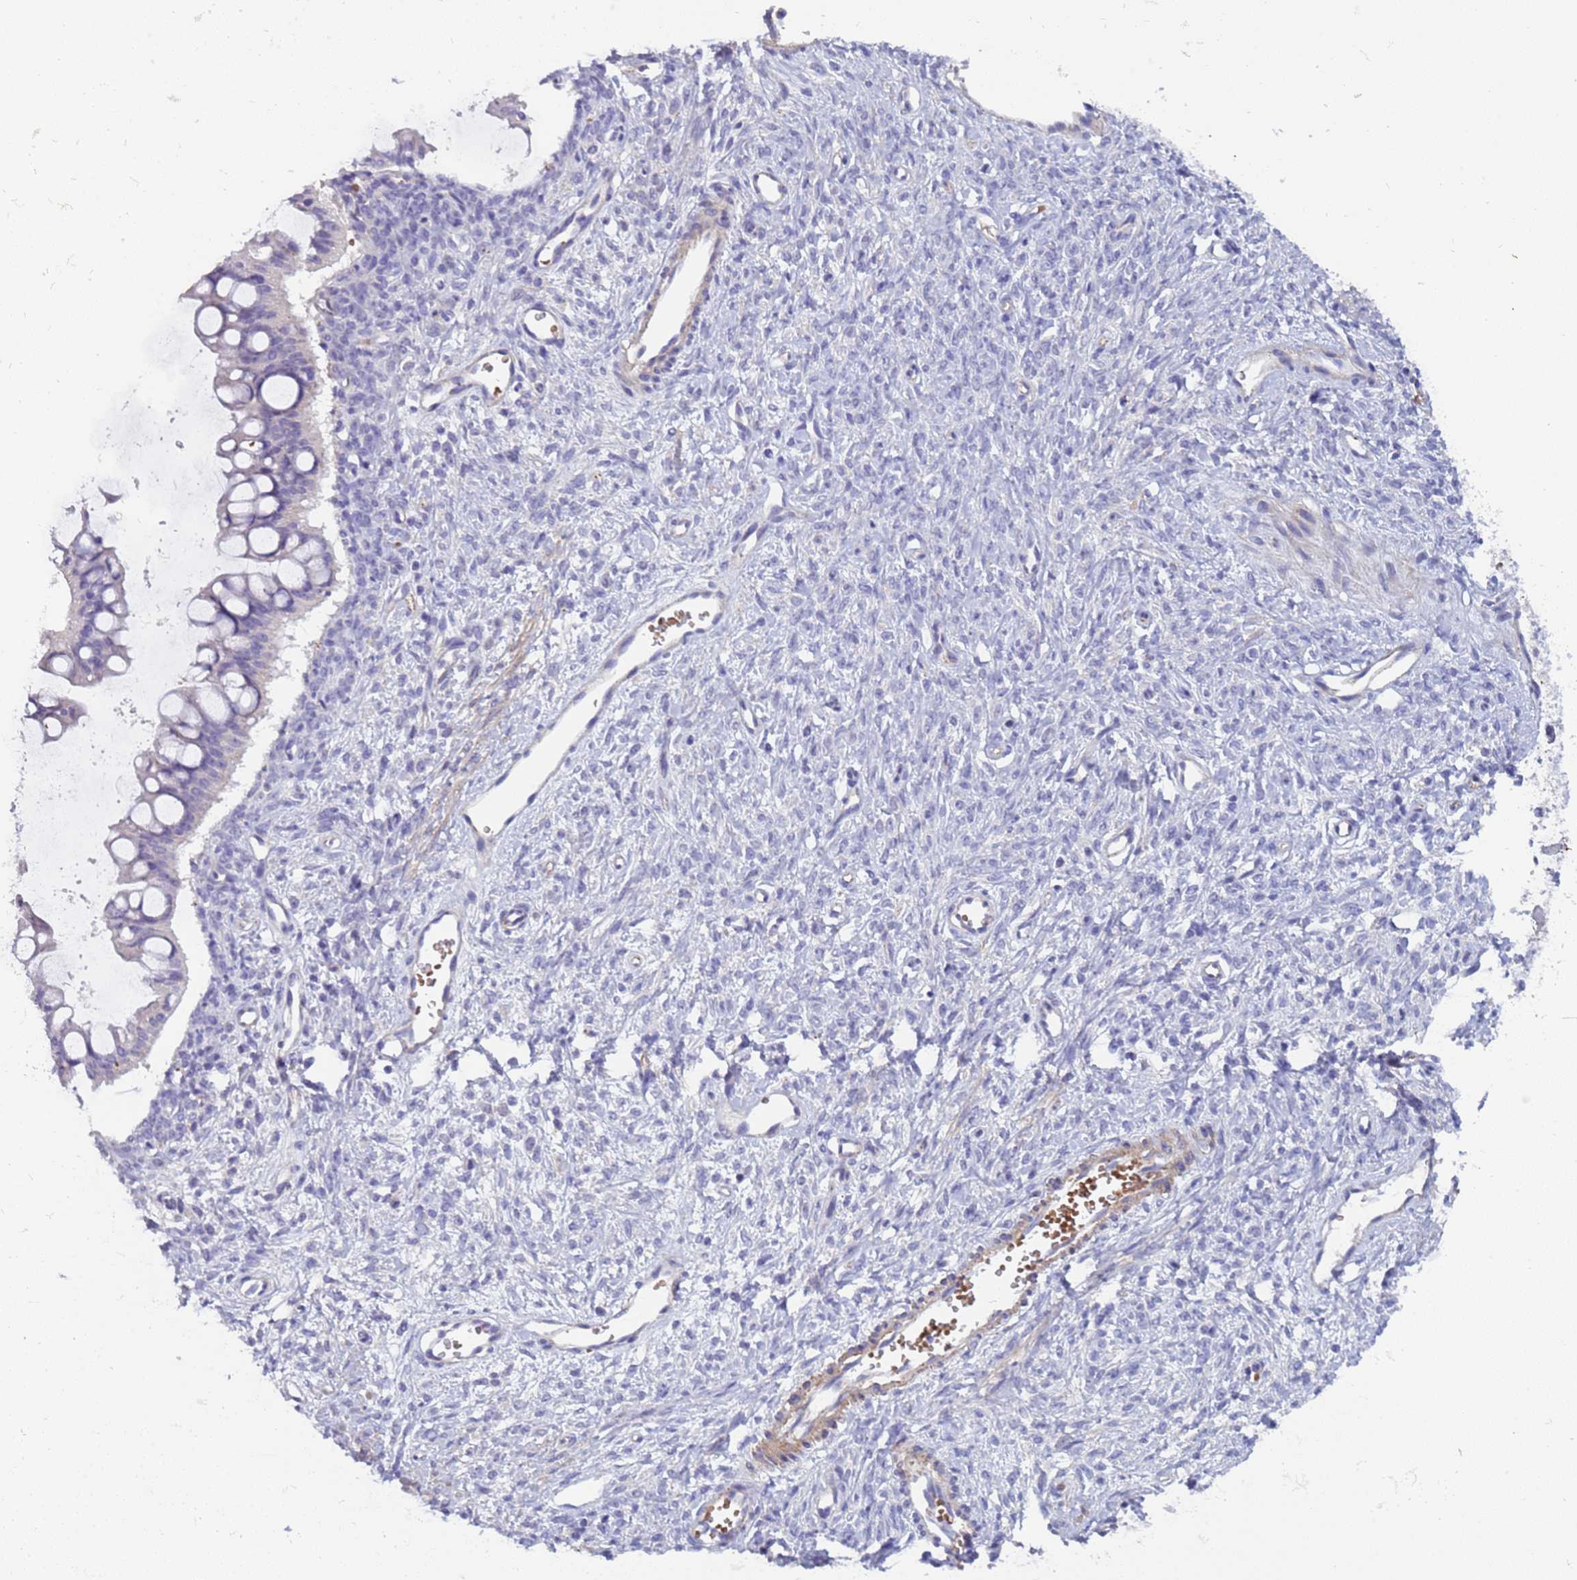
{"staining": {"intensity": "negative", "quantity": "none", "location": "none"}, "tissue": "ovarian cancer", "cell_type": "Tumor cells", "image_type": "cancer", "snomed": [{"axis": "morphology", "description": "Cystadenocarcinoma, mucinous, NOS"}, {"axis": "topography", "description": "Ovary"}], "caption": "DAB immunohistochemical staining of ovarian mucinous cystadenocarcinoma demonstrates no significant expression in tumor cells.", "gene": "KBTBD3", "patient": {"sex": "female", "age": 73}}